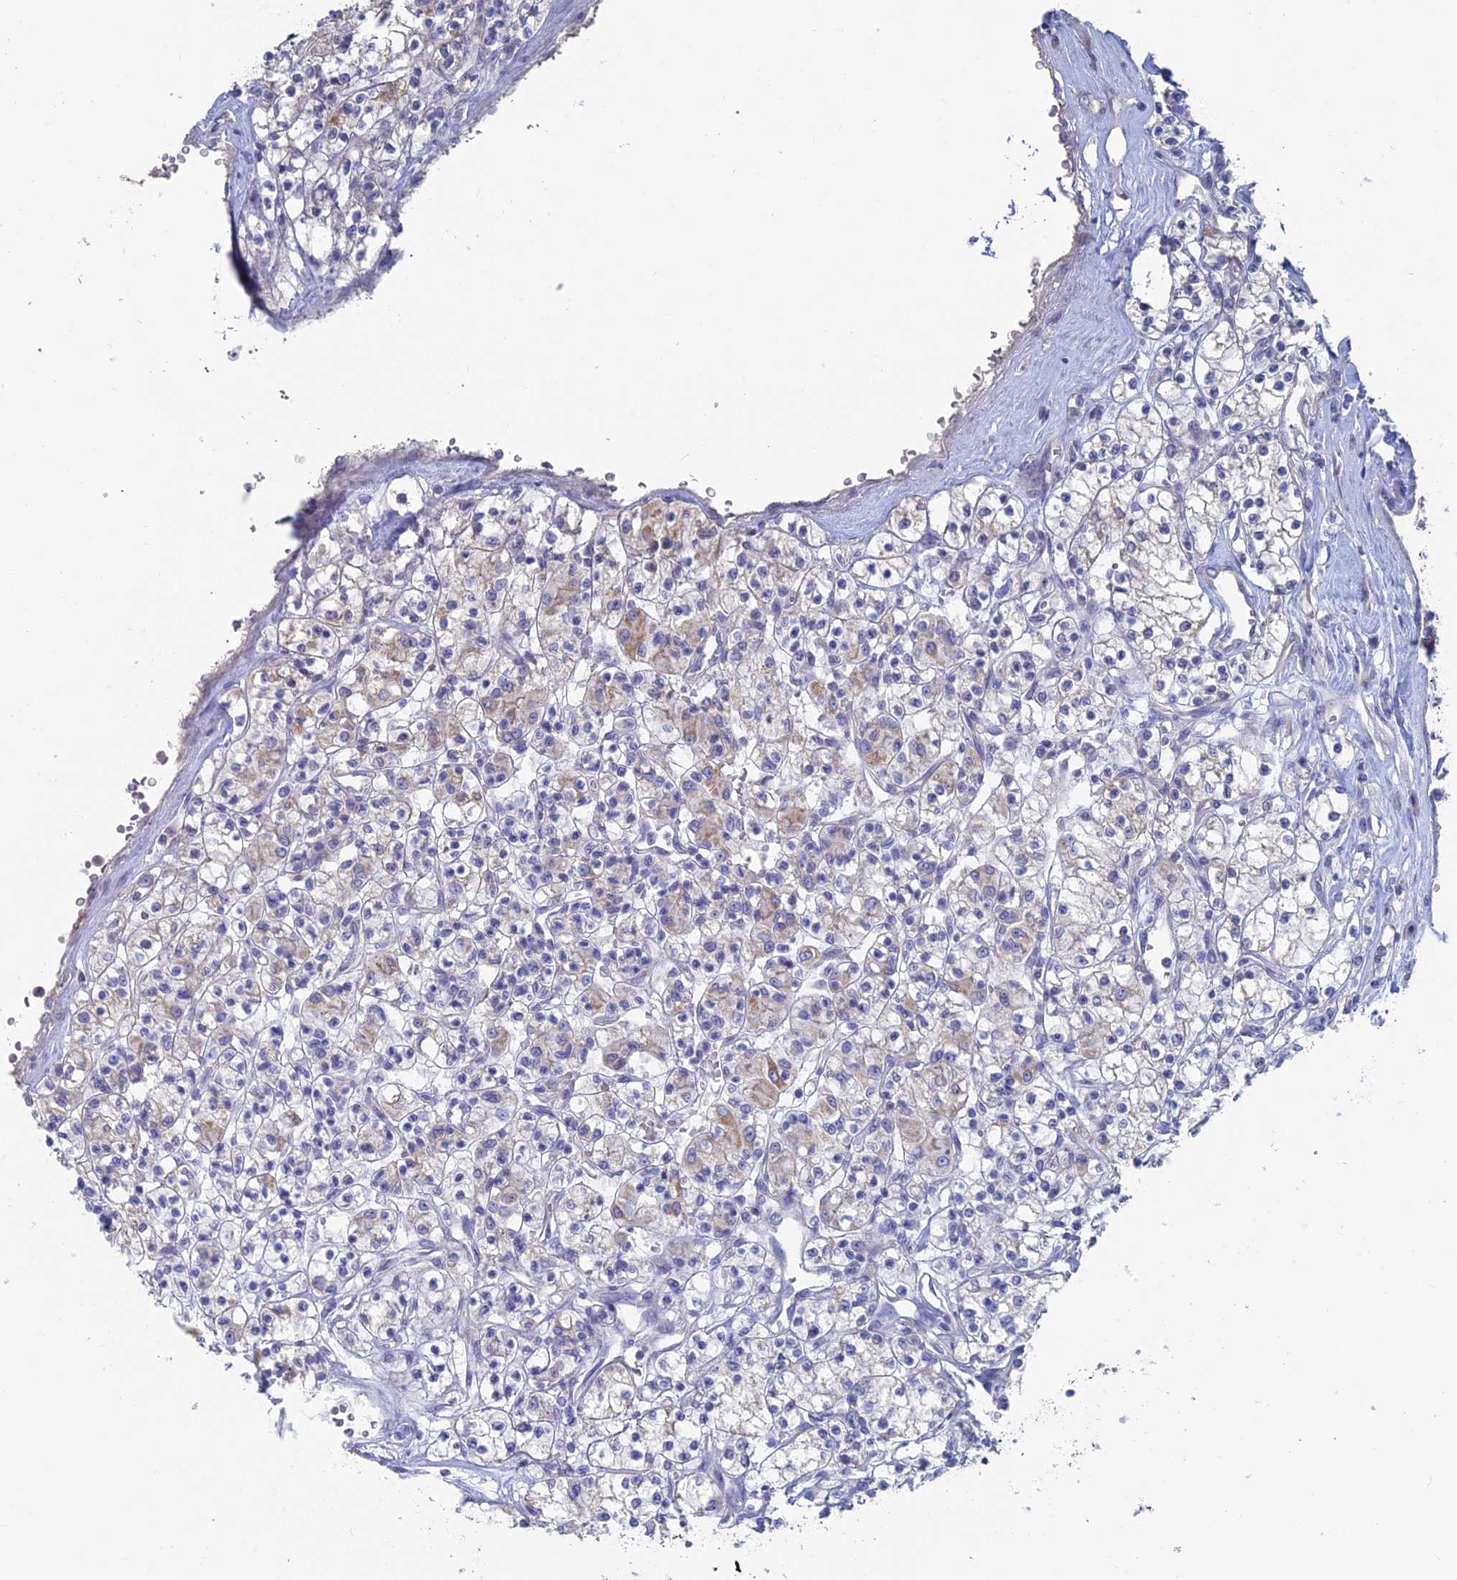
{"staining": {"intensity": "moderate", "quantity": "<25%", "location": "cytoplasmic/membranous"}, "tissue": "renal cancer", "cell_type": "Tumor cells", "image_type": "cancer", "snomed": [{"axis": "morphology", "description": "Adenocarcinoma, NOS"}, {"axis": "topography", "description": "Kidney"}], "caption": "IHC image of human adenocarcinoma (renal) stained for a protein (brown), which demonstrates low levels of moderate cytoplasmic/membranous staining in approximately <25% of tumor cells.", "gene": "TBC1D30", "patient": {"sex": "female", "age": 59}}